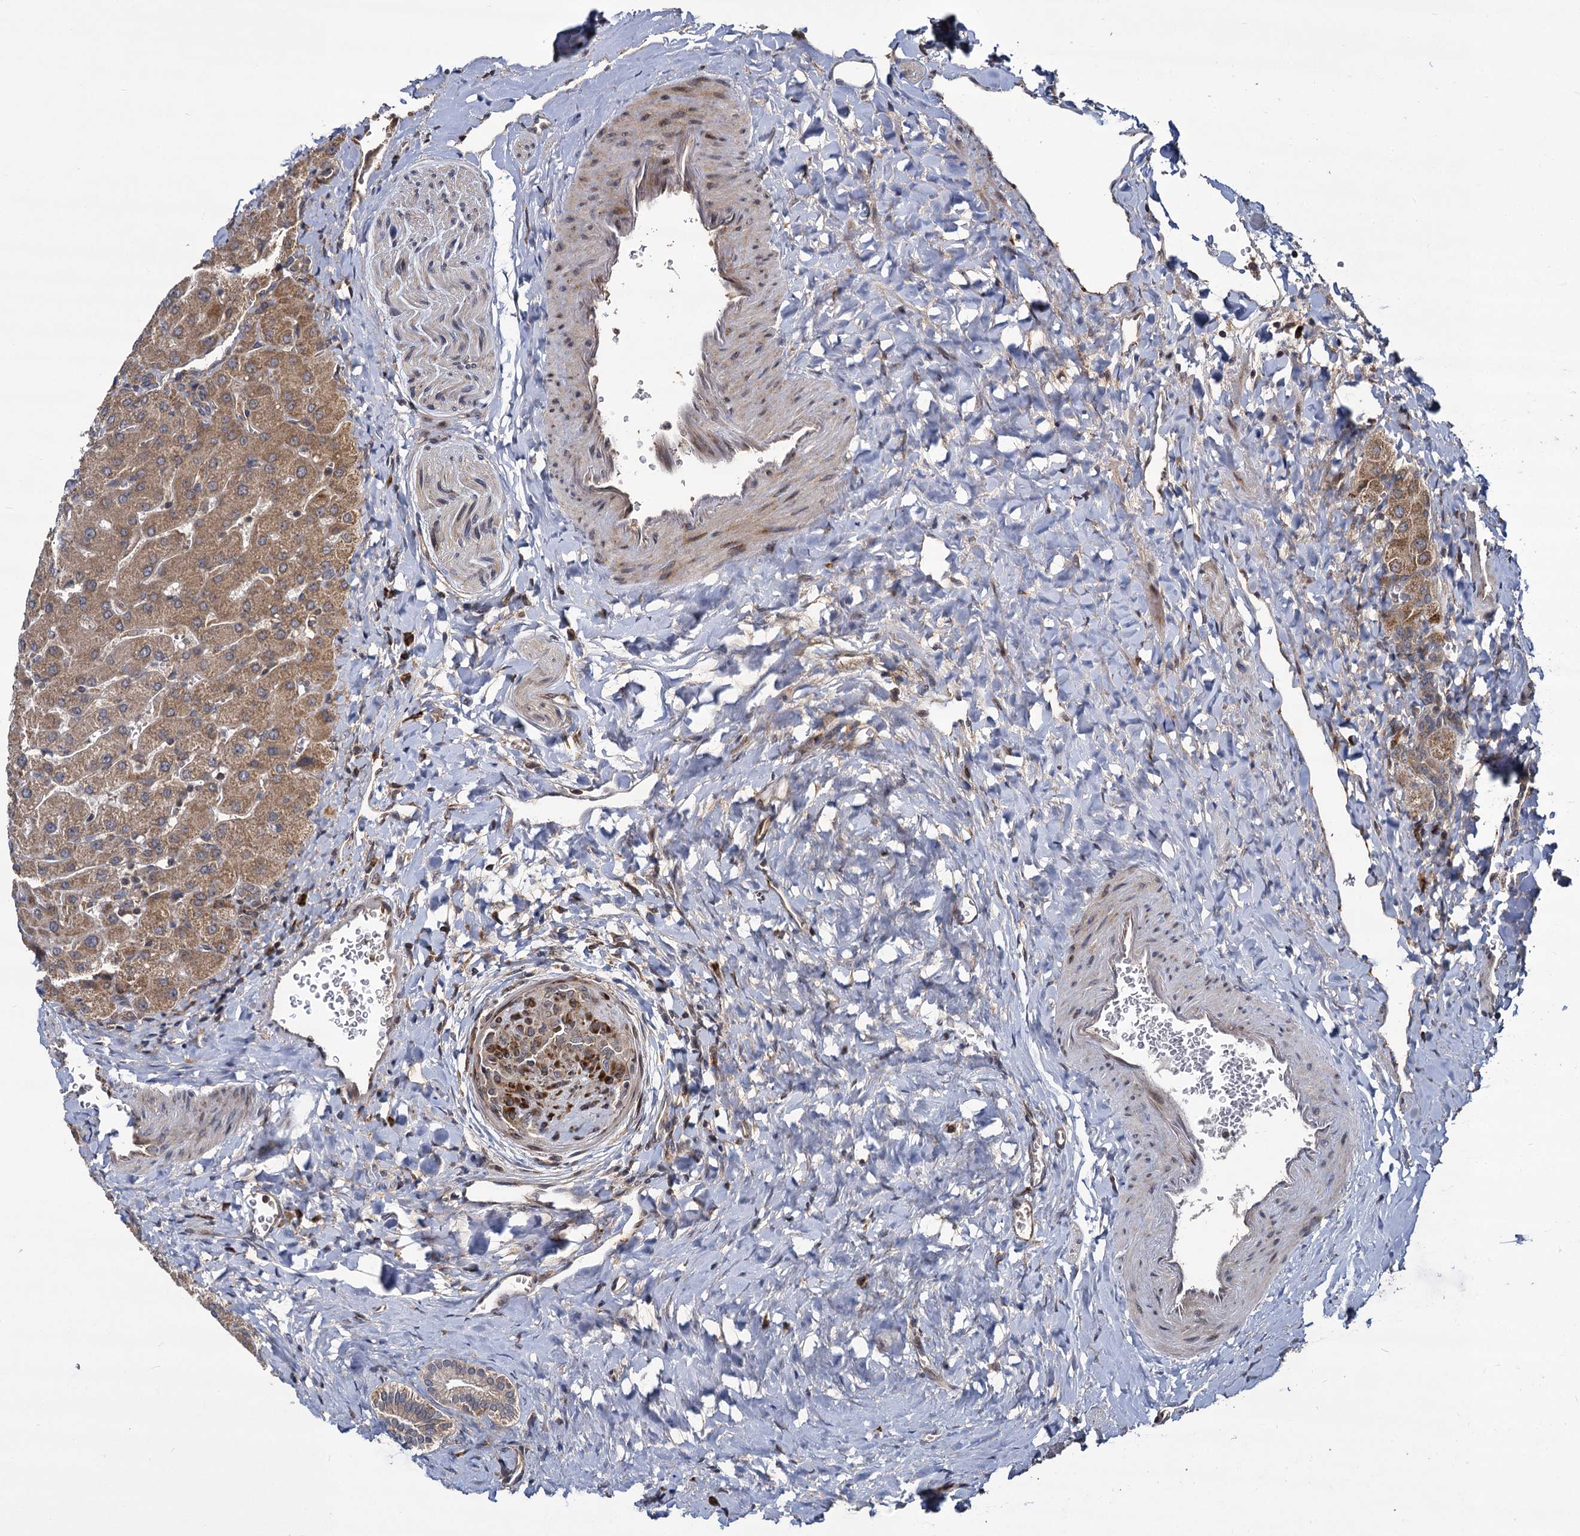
{"staining": {"intensity": "weak", "quantity": "<25%", "location": "cytoplasmic/membranous"}, "tissue": "liver", "cell_type": "Cholangiocytes", "image_type": "normal", "snomed": [{"axis": "morphology", "description": "Normal tissue, NOS"}, {"axis": "topography", "description": "Liver"}], "caption": "Immunohistochemistry (IHC) photomicrograph of unremarkable human liver stained for a protein (brown), which shows no positivity in cholangiocytes. (DAB immunohistochemistry (IHC), high magnification).", "gene": "INPPL1", "patient": {"sex": "male", "age": 55}}